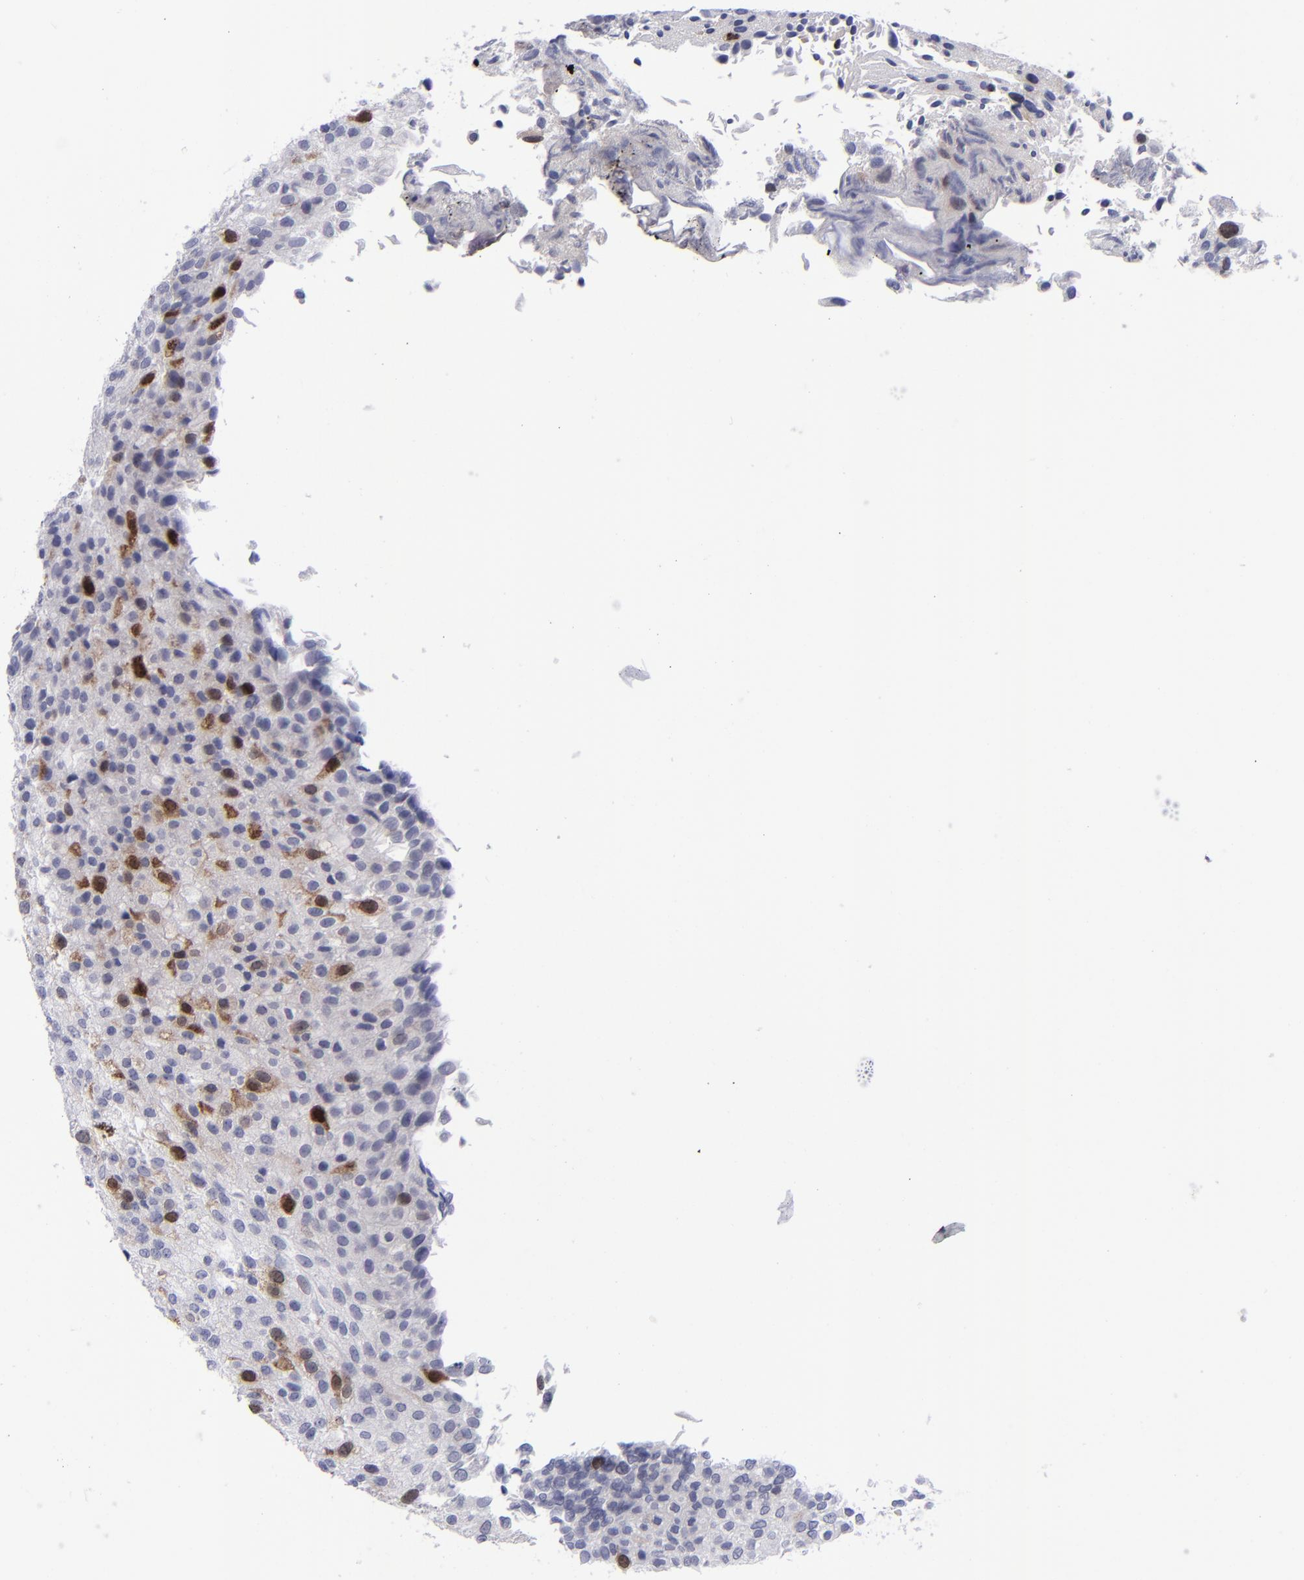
{"staining": {"intensity": "moderate", "quantity": "25%-75%", "location": "nuclear"}, "tissue": "urothelial cancer", "cell_type": "Tumor cells", "image_type": "cancer", "snomed": [{"axis": "morphology", "description": "Urothelial carcinoma, Low grade"}, {"axis": "topography", "description": "Urinary bladder"}], "caption": "Immunohistochemistry (IHC) micrograph of neoplastic tissue: human urothelial cancer stained using IHC displays medium levels of moderate protein expression localized specifically in the nuclear of tumor cells, appearing as a nuclear brown color.", "gene": "AURKA", "patient": {"sex": "female", "age": 89}}